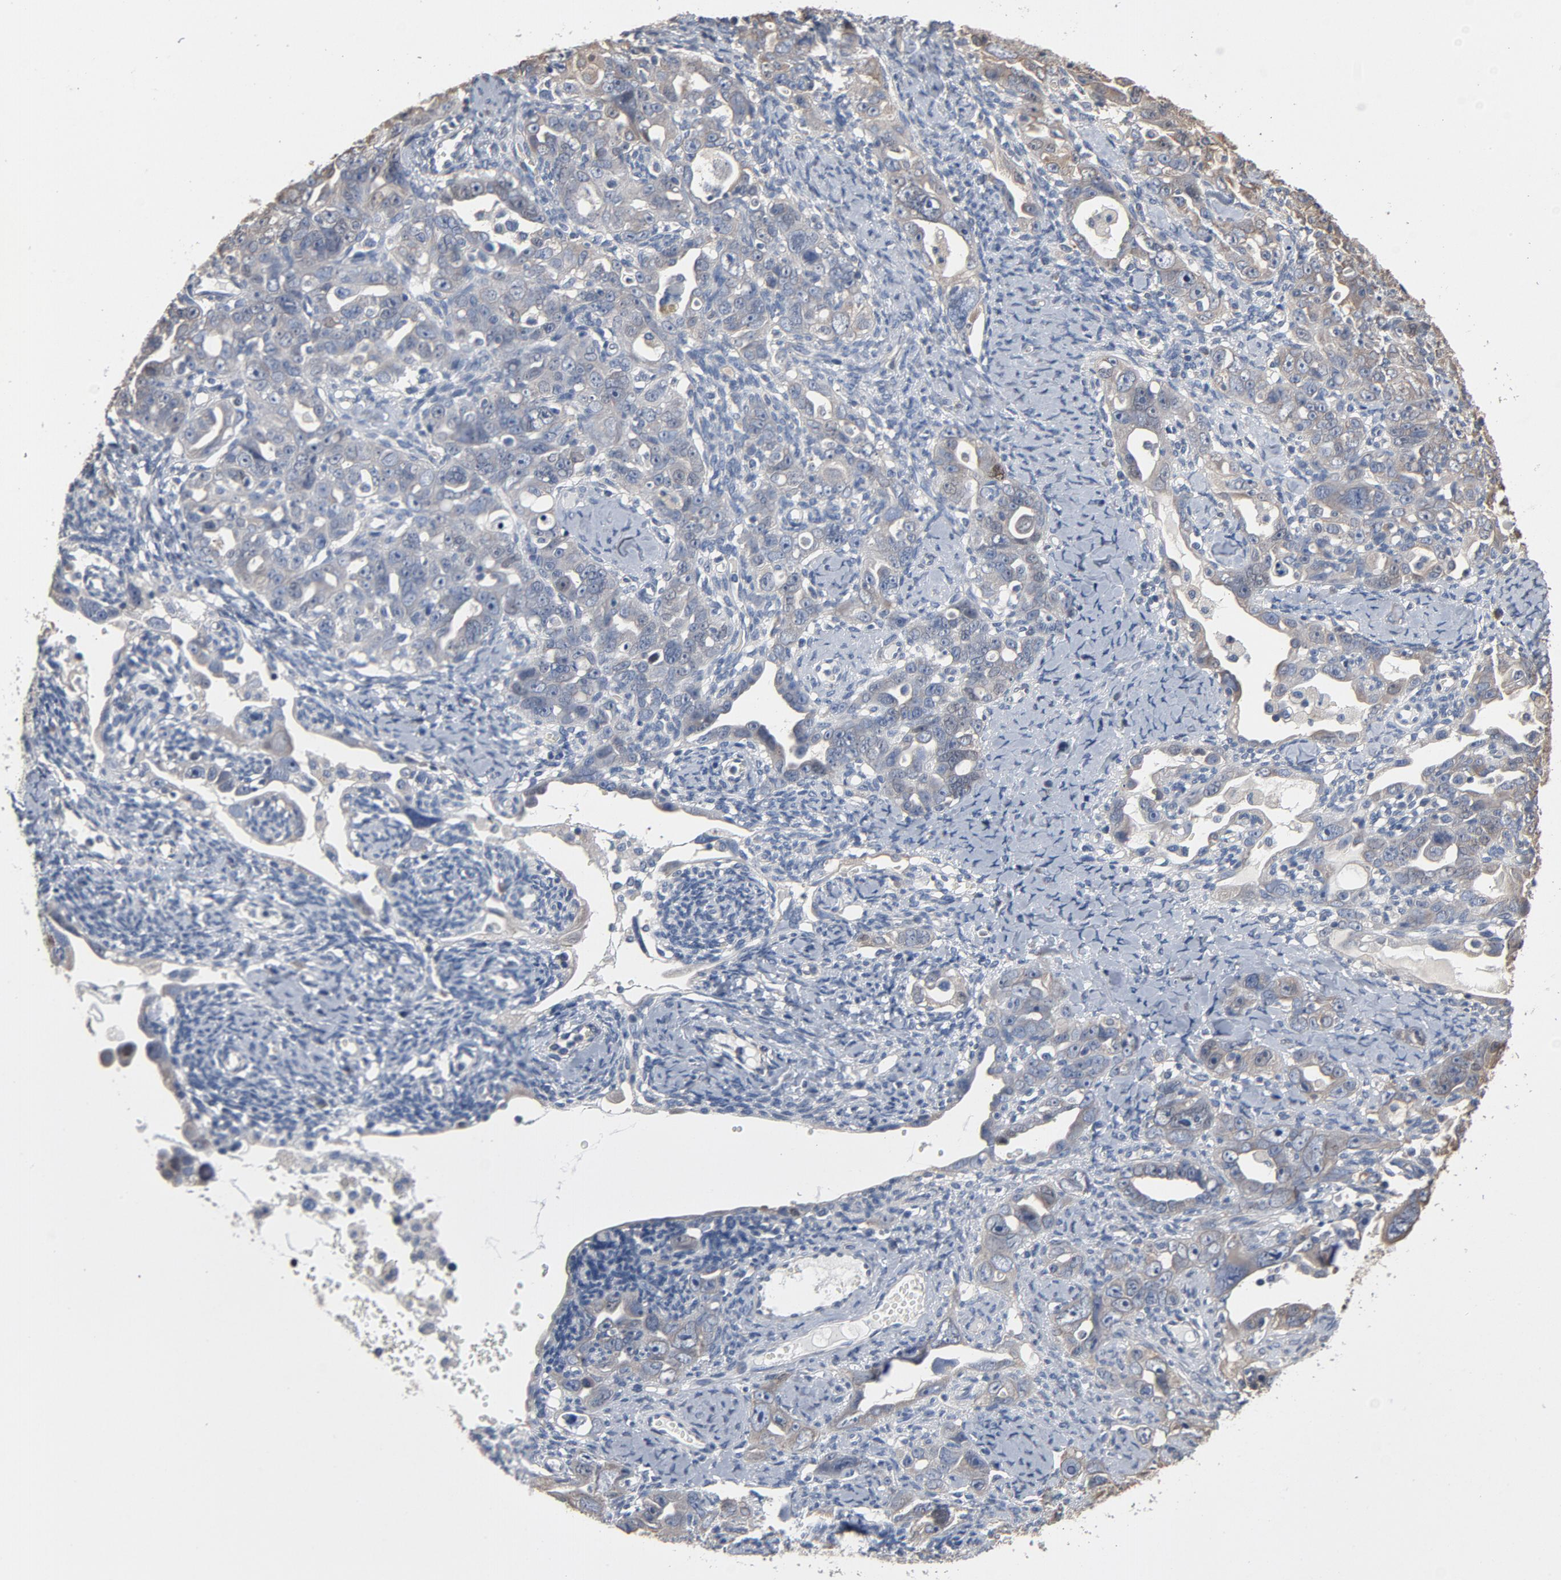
{"staining": {"intensity": "weak", "quantity": "<25%", "location": "cytoplasmic/membranous"}, "tissue": "ovarian cancer", "cell_type": "Tumor cells", "image_type": "cancer", "snomed": [{"axis": "morphology", "description": "Cystadenocarcinoma, serous, NOS"}, {"axis": "topography", "description": "Ovary"}], "caption": "A histopathology image of serous cystadenocarcinoma (ovarian) stained for a protein demonstrates no brown staining in tumor cells.", "gene": "SOX6", "patient": {"sex": "female", "age": 66}}